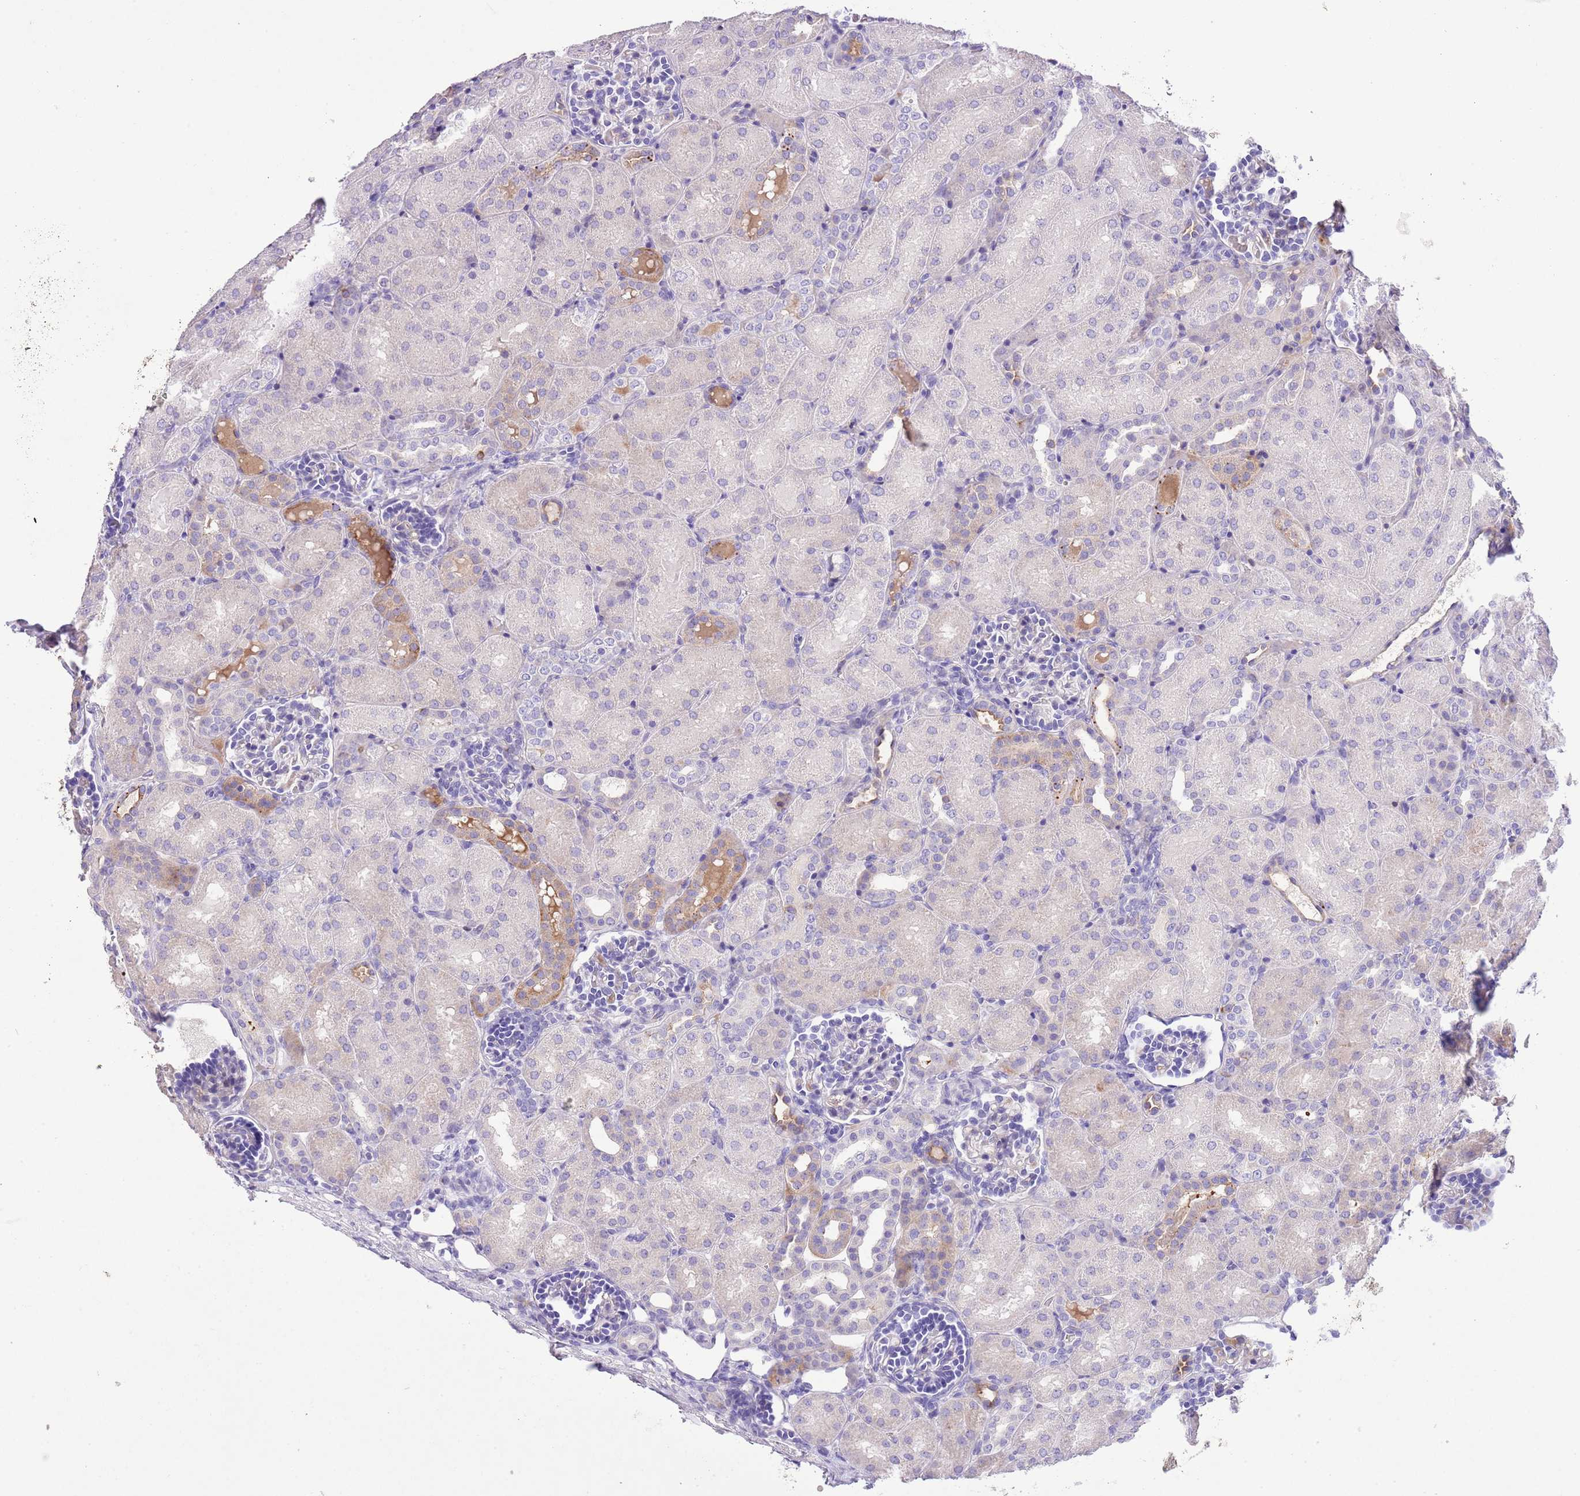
{"staining": {"intensity": "negative", "quantity": "none", "location": "none"}, "tissue": "kidney", "cell_type": "Cells in glomeruli", "image_type": "normal", "snomed": [{"axis": "morphology", "description": "Normal tissue, NOS"}, {"axis": "topography", "description": "Kidney"}], "caption": "Immunohistochemistry image of benign human kidney stained for a protein (brown), which shows no positivity in cells in glomeruli.", "gene": "CLEC2A", "patient": {"sex": "male", "age": 1}}